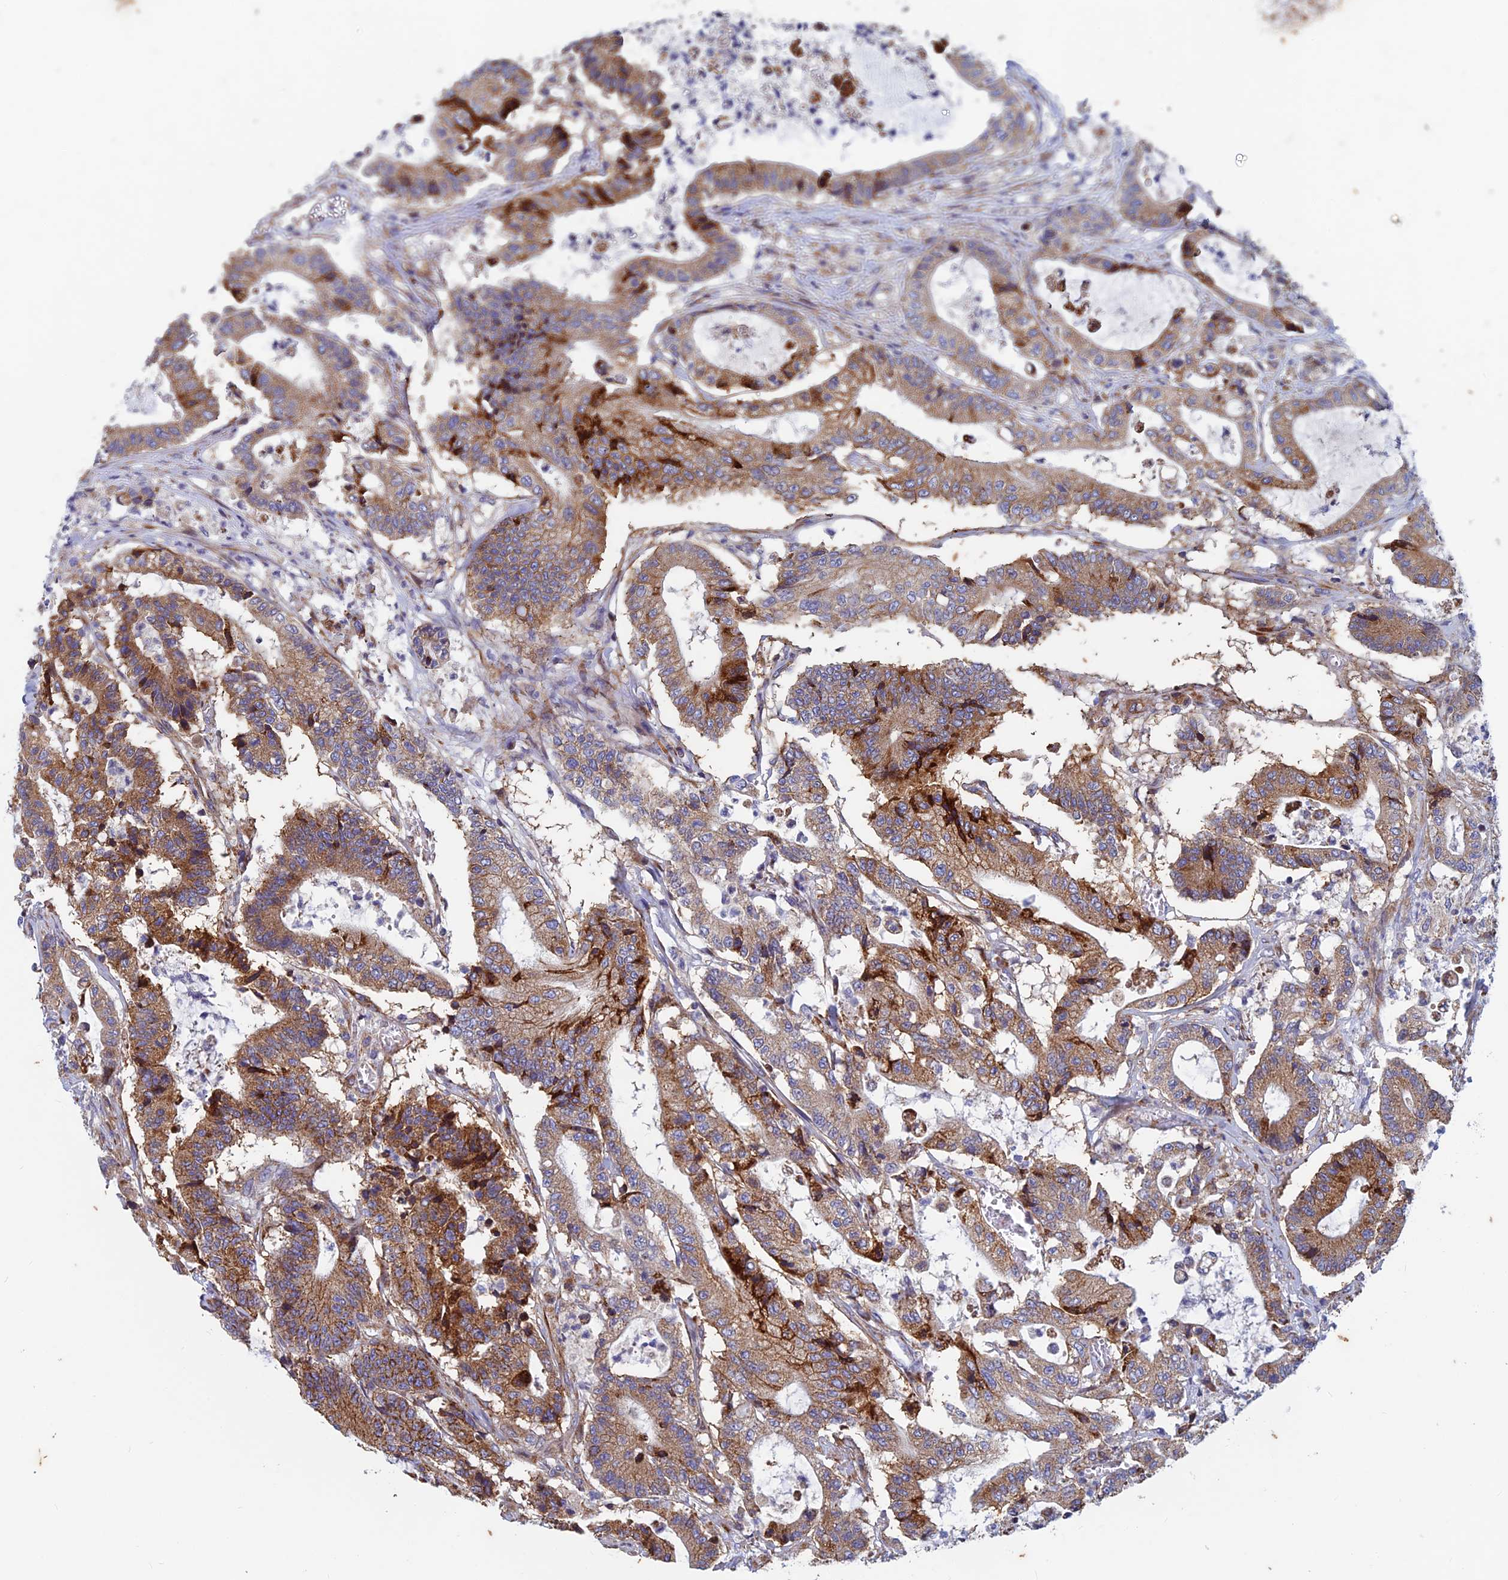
{"staining": {"intensity": "moderate", "quantity": ">75%", "location": "cytoplasmic/membranous"}, "tissue": "colorectal cancer", "cell_type": "Tumor cells", "image_type": "cancer", "snomed": [{"axis": "morphology", "description": "Adenocarcinoma, NOS"}, {"axis": "topography", "description": "Colon"}], "caption": "Tumor cells display moderate cytoplasmic/membranous expression in about >75% of cells in colorectal adenocarcinoma.", "gene": "AP4S1", "patient": {"sex": "female", "age": 84}}